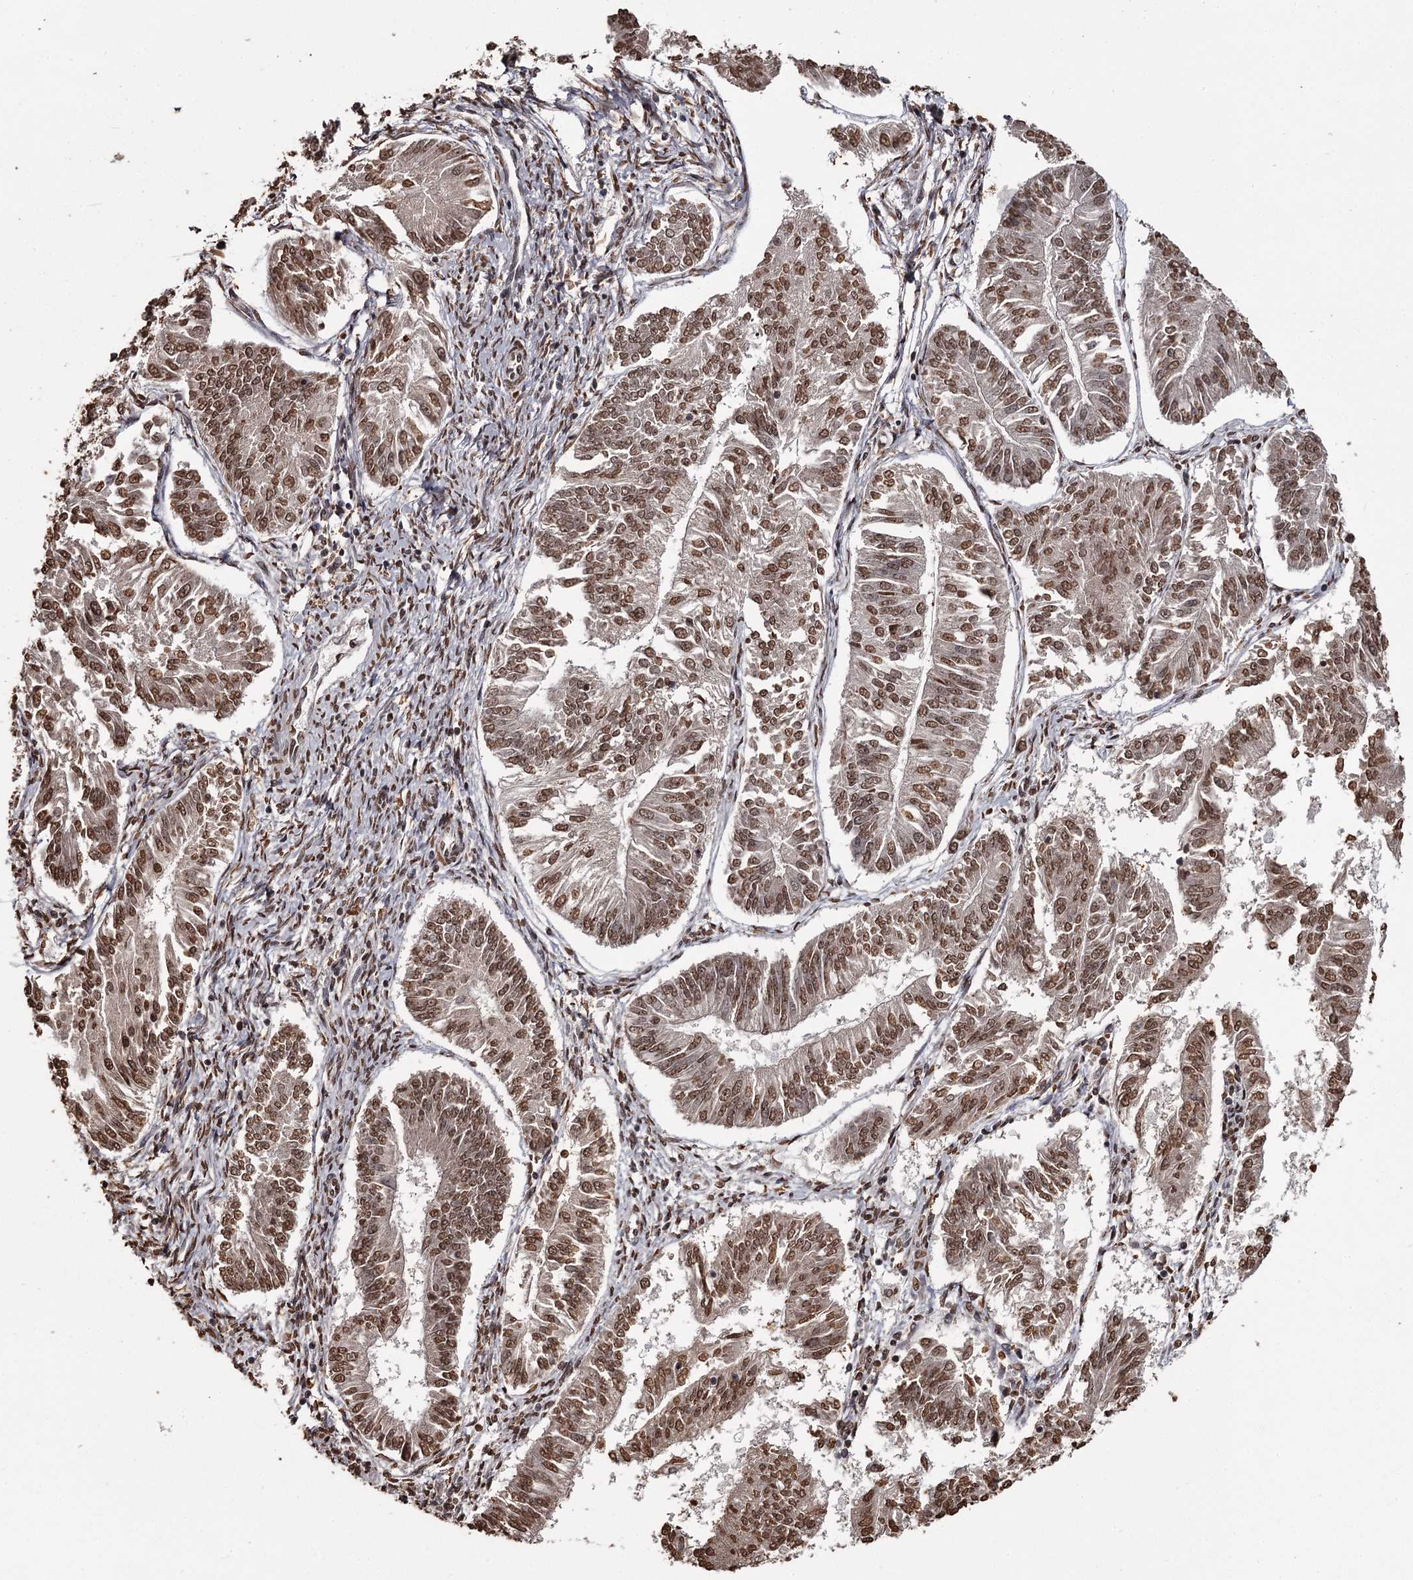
{"staining": {"intensity": "strong", "quantity": ">75%", "location": "nuclear"}, "tissue": "endometrial cancer", "cell_type": "Tumor cells", "image_type": "cancer", "snomed": [{"axis": "morphology", "description": "Adenocarcinoma, NOS"}, {"axis": "topography", "description": "Endometrium"}], "caption": "Immunohistochemical staining of endometrial adenocarcinoma displays high levels of strong nuclear staining in approximately >75% of tumor cells.", "gene": "THYN1", "patient": {"sex": "female", "age": 58}}